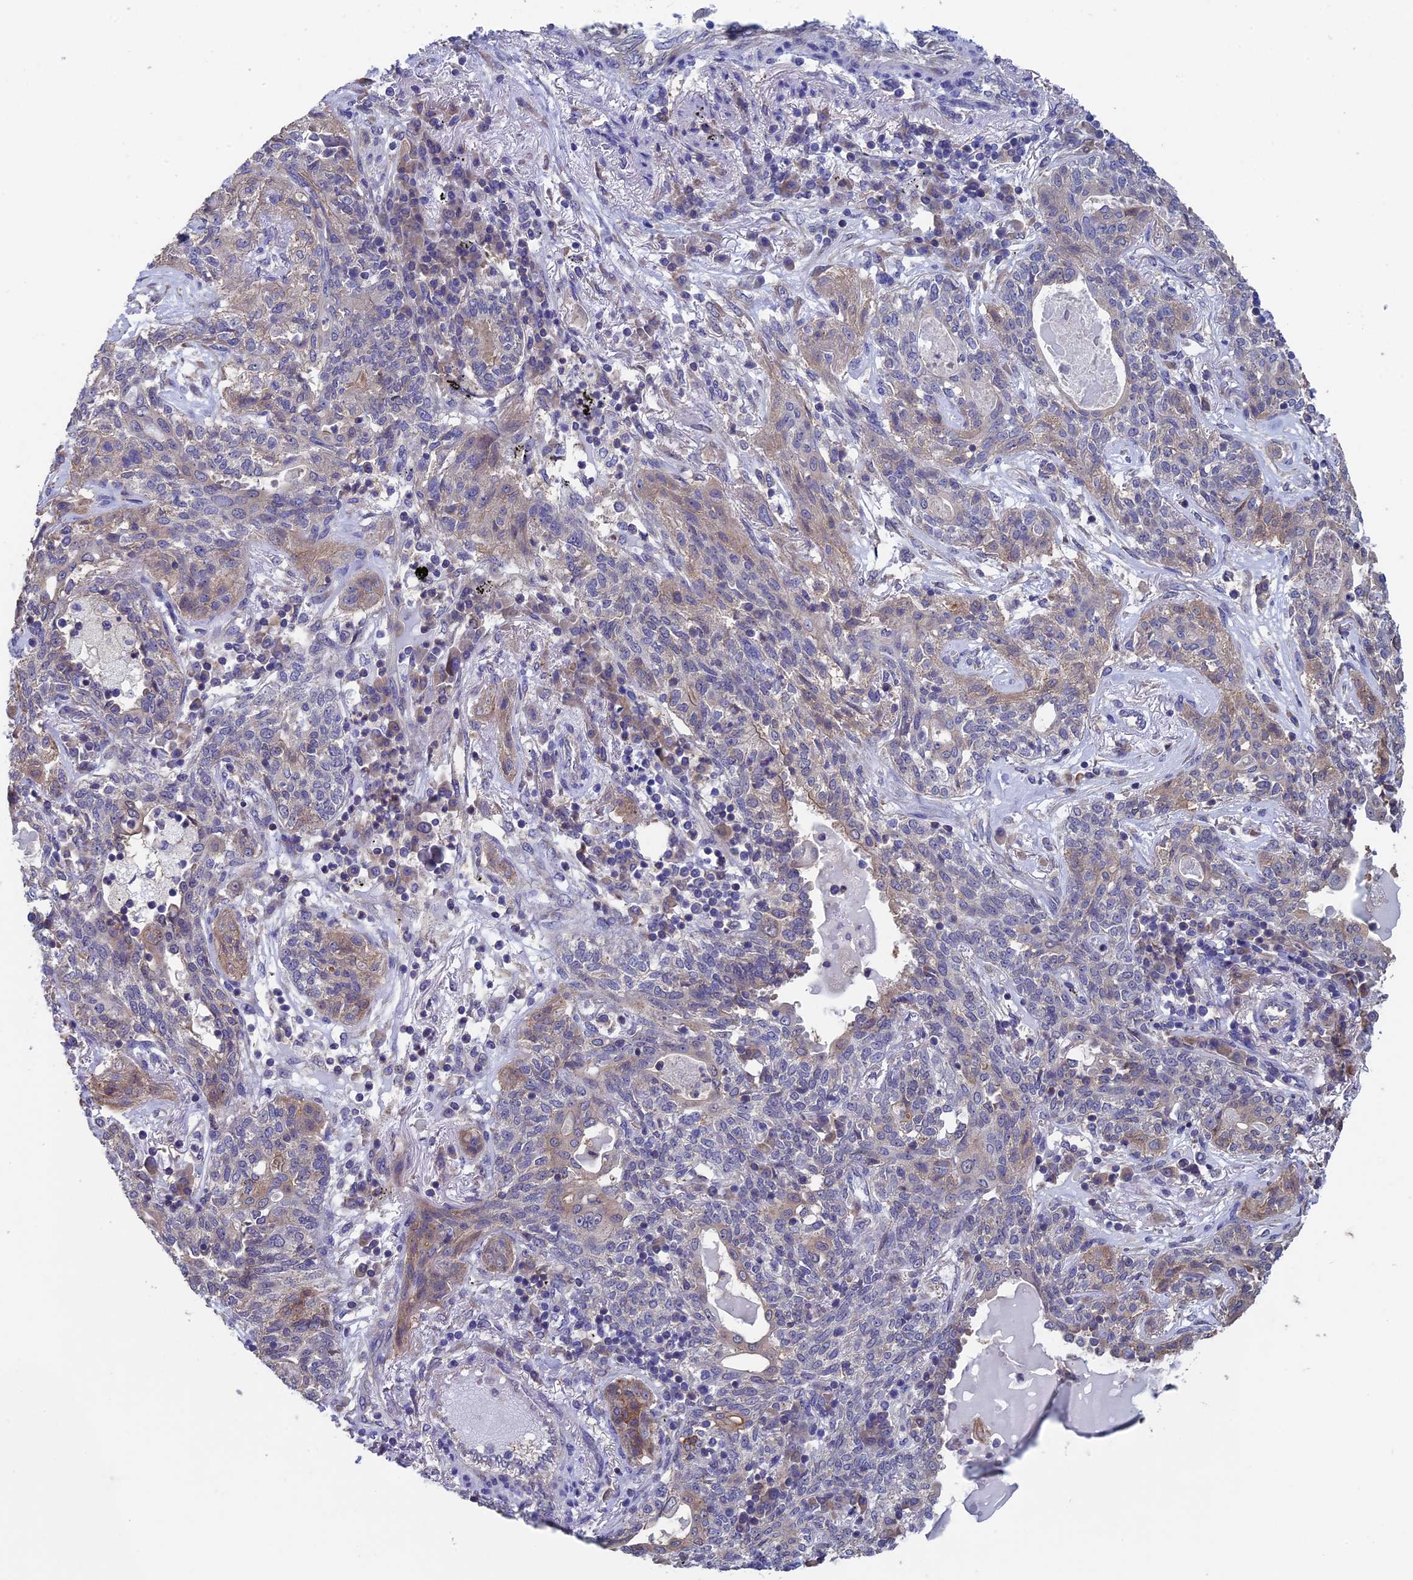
{"staining": {"intensity": "weak", "quantity": "<25%", "location": "cytoplasmic/membranous"}, "tissue": "lung cancer", "cell_type": "Tumor cells", "image_type": "cancer", "snomed": [{"axis": "morphology", "description": "Squamous cell carcinoma, NOS"}, {"axis": "topography", "description": "Lung"}], "caption": "Tumor cells show no significant positivity in lung cancer.", "gene": "LCMT1", "patient": {"sex": "female", "age": 70}}